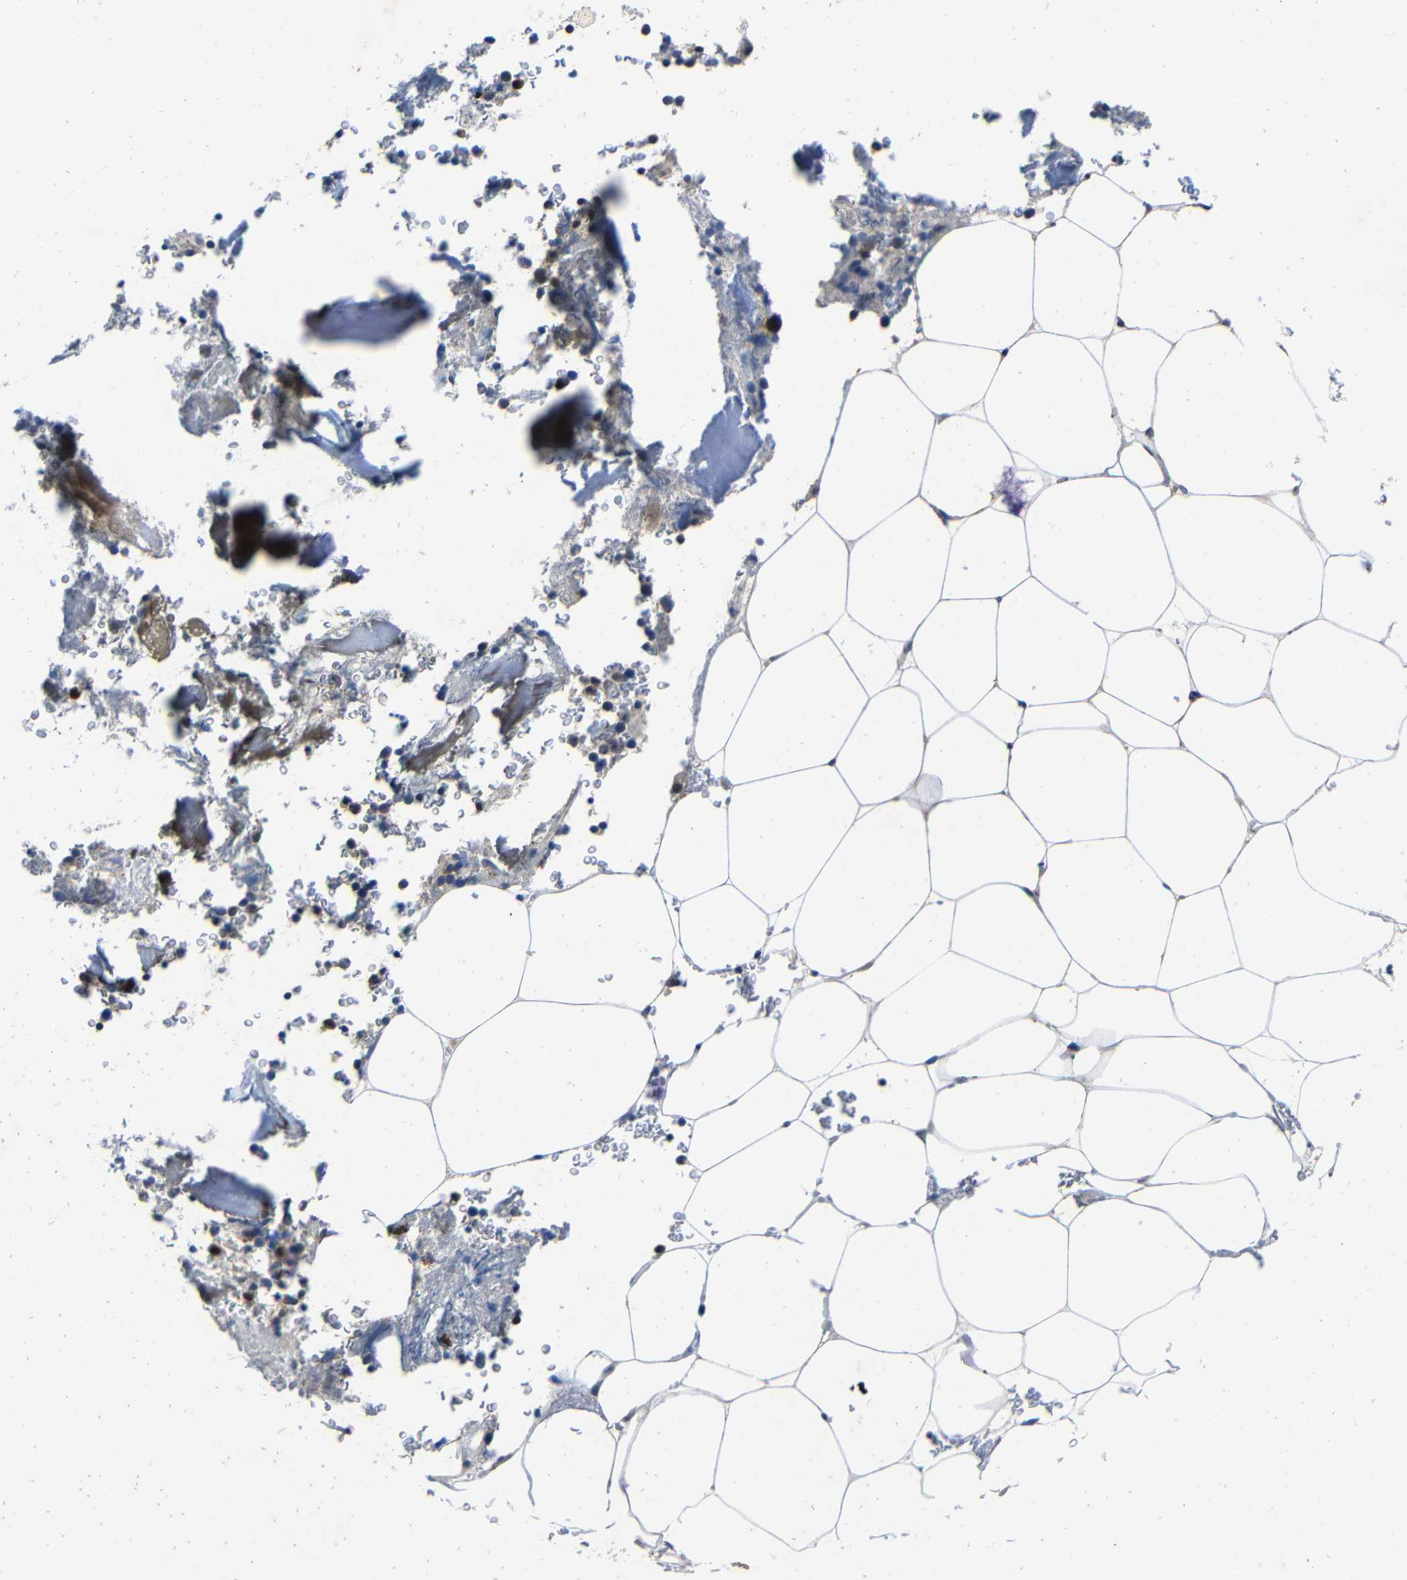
{"staining": {"intensity": "moderate", "quantity": "25%-75%", "location": "cytoplasmic/membranous"}, "tissue": "bone marrow", "cell_type": "Hematopoietic cells", "image_type": "normal", "snomed": [{"axis": "morphology", "description": "Normal tissue, NOS"}, {"axis": "topography", "description": "Bone marrow"}], "caption": "Human bone marrow stained with a brown dye demonstrates moderate cytoplasmic/membranous positive staining in approximately 25%-75% of hematopoietic cells.", "gene": "C6orf89", "patient": {"sex": "male"}}